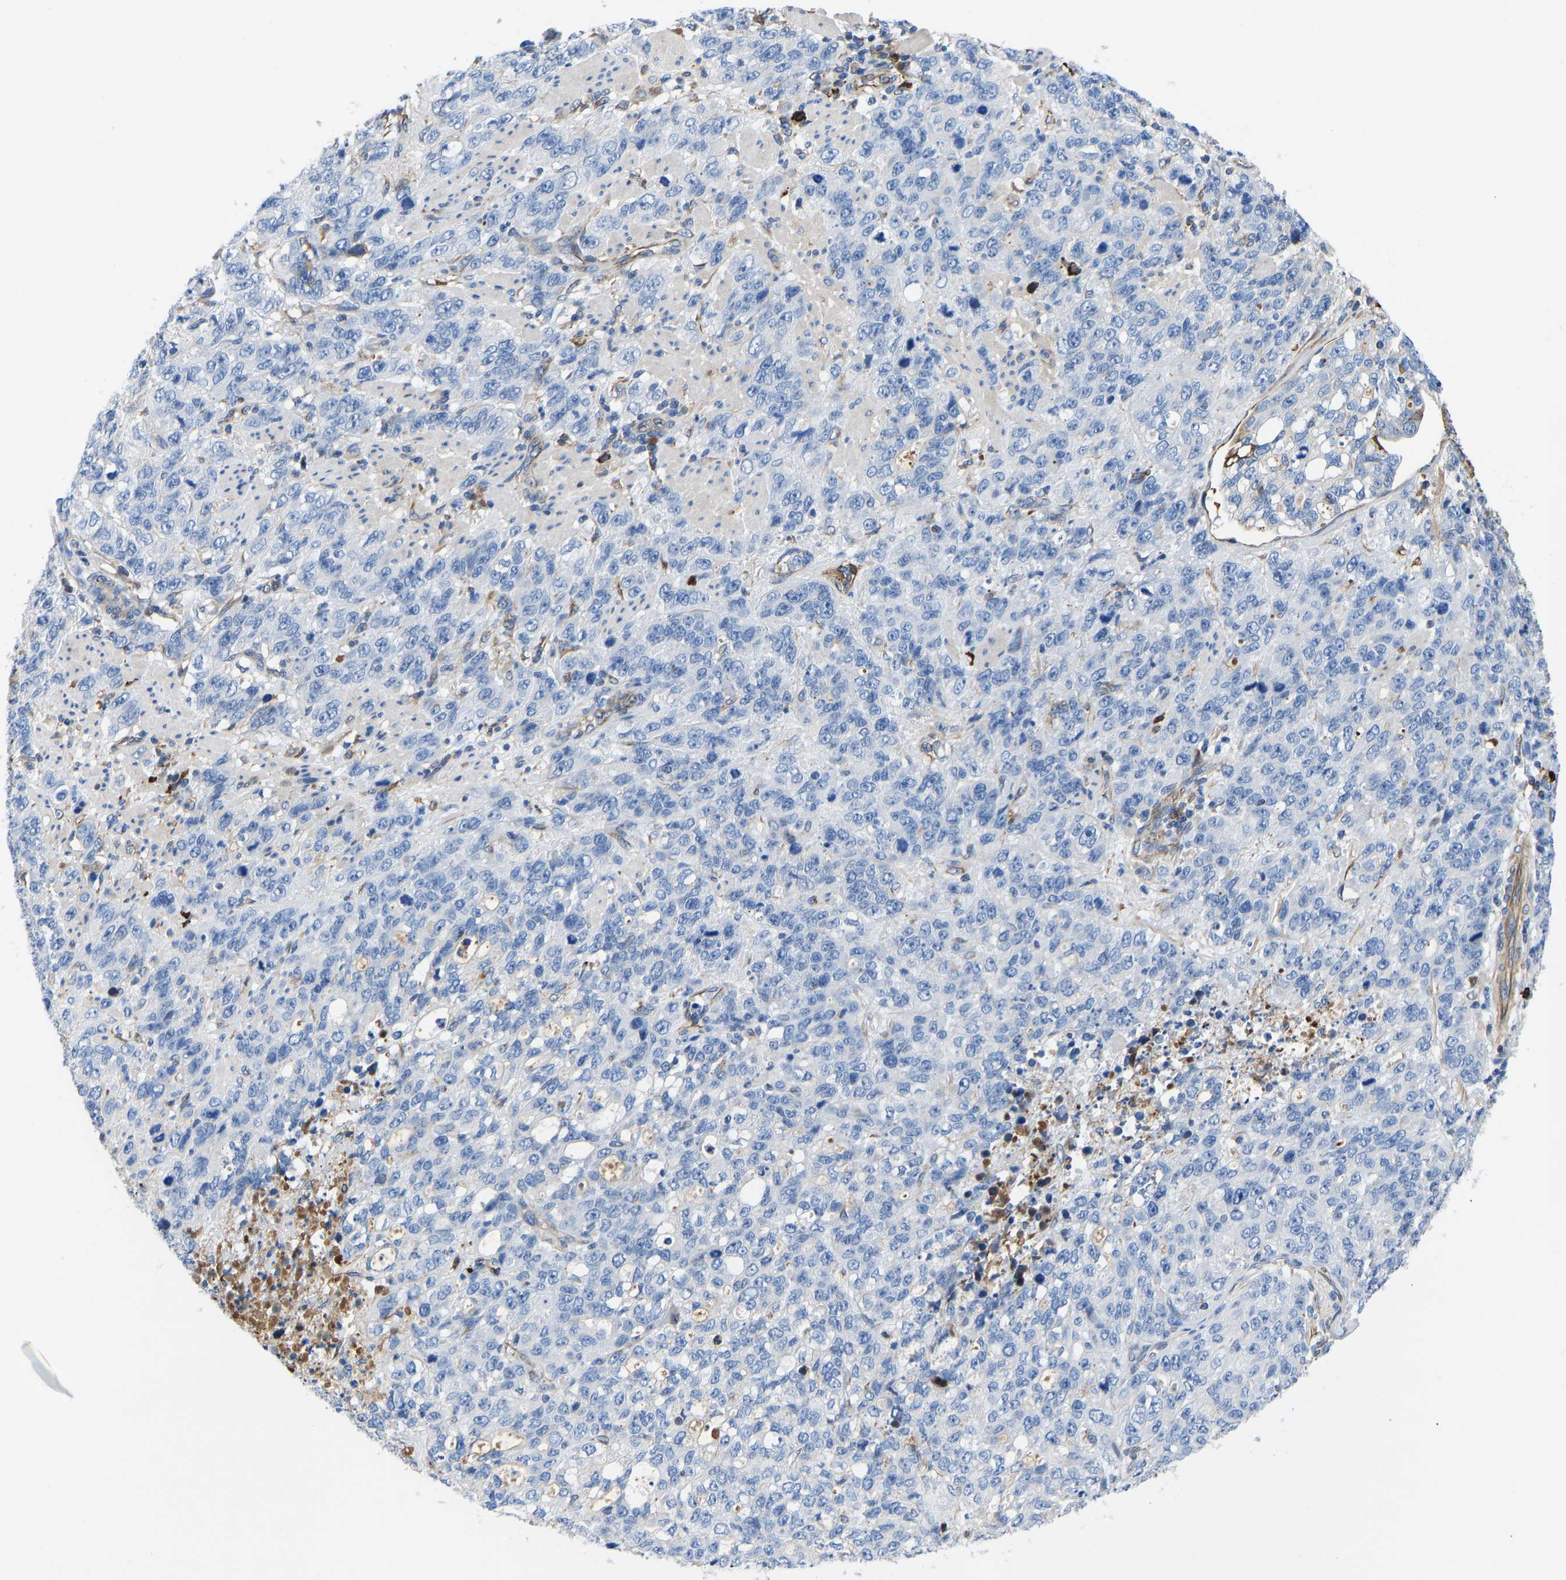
{"staining": {"intensity": "negative", "quantity": "none", "location": "none"}, "tissue": "stomach cancer", "cell_type": "Tumor cells", "image_type": "cancer", "snomed": [{"axis": "morphology", "description": "Adenocarcinoma, NOS"}, {"axis": "topography", "description": "Stomach"}], "caption": "Image shows no protein positivity in tumor cells of adenocarcinoma (stomach) tissue.", "gene": "HSPG2", "patient": {"sex": "male", "age": 48}}